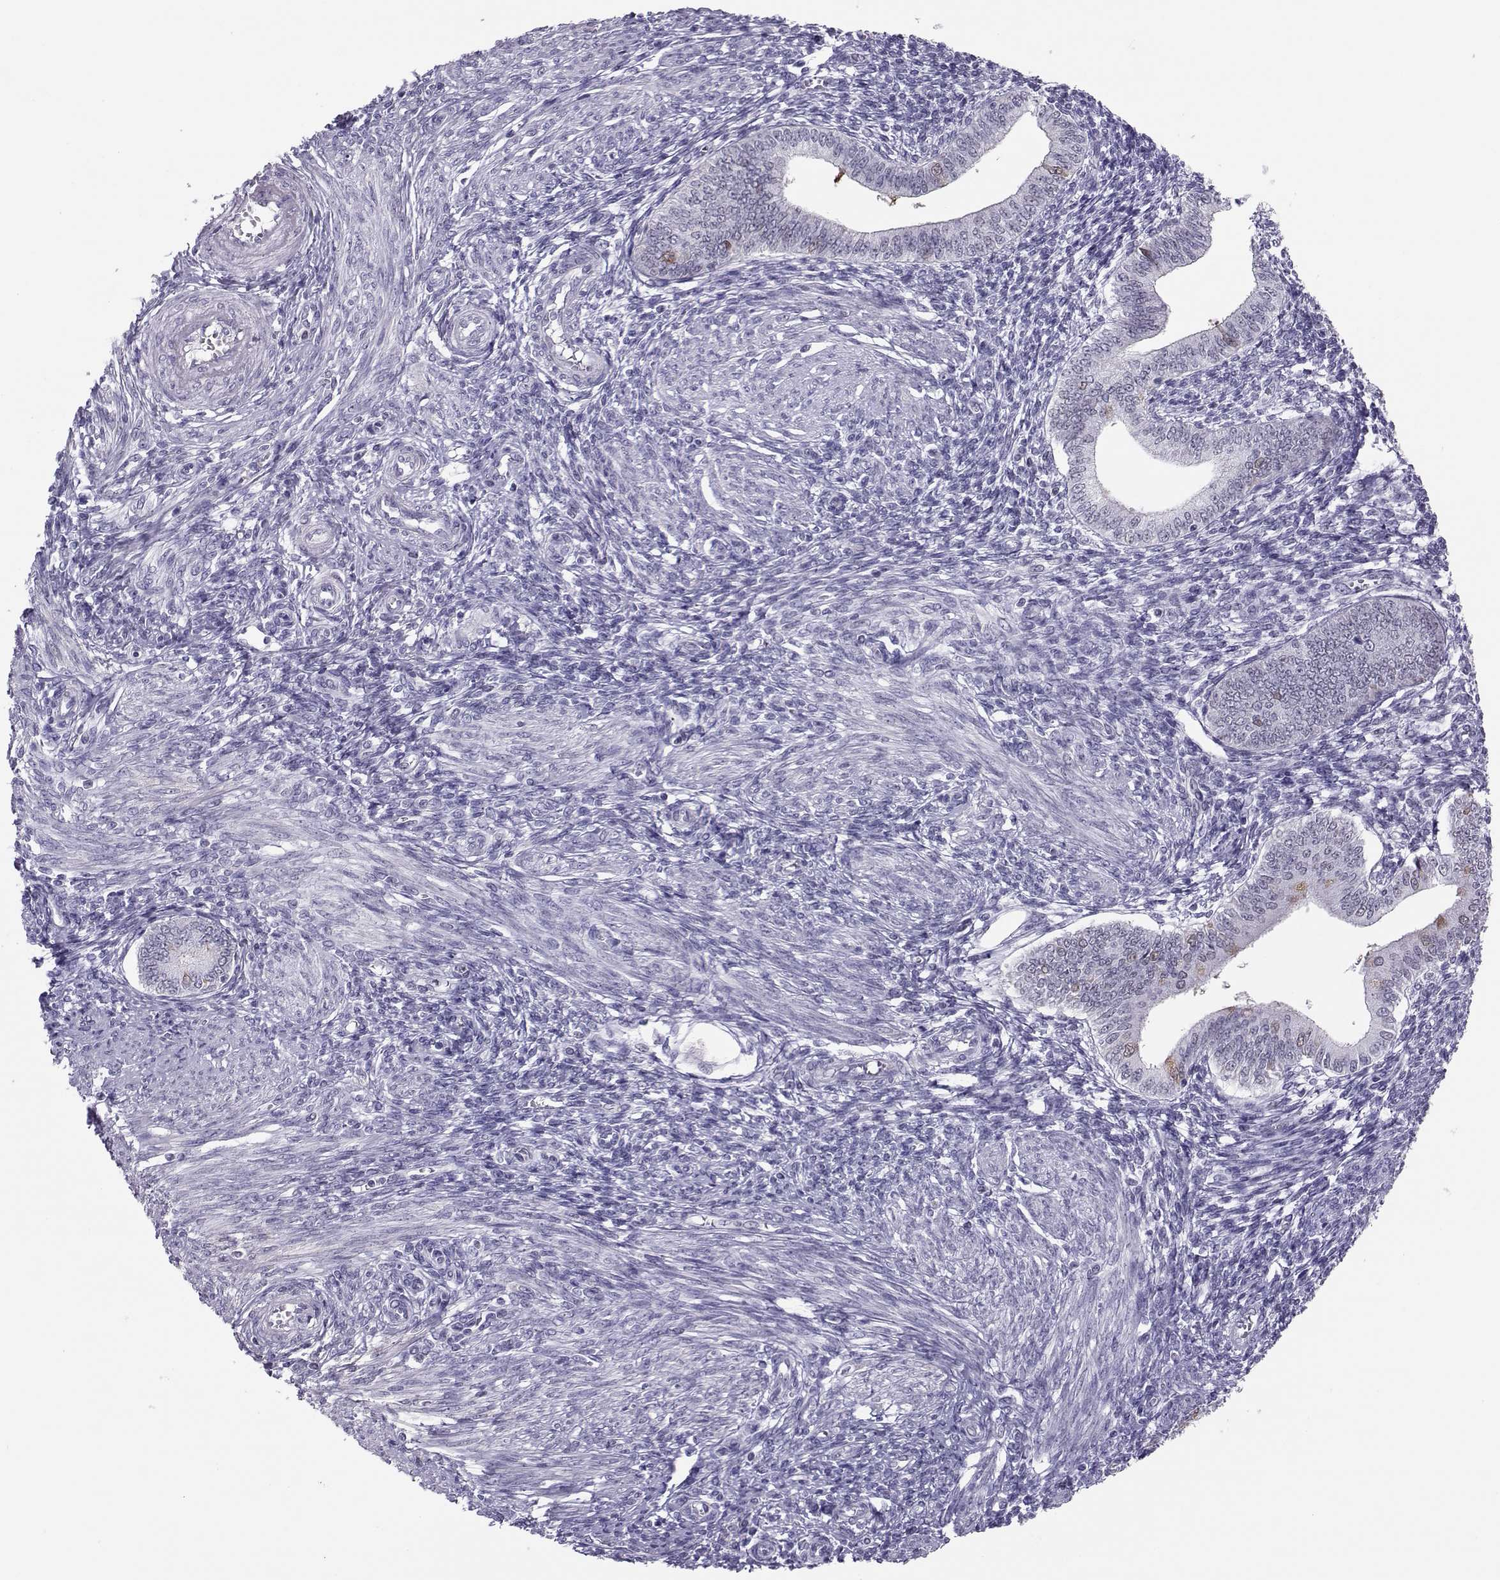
{"staining": {"intensity": "negative", "quantity": "none", "location": "none"}, "tissue": "endometrium", "cell_type": "Cells in endometrial stroma", "image_type": "normal", "snomed": [{"axis": "morphology", "description": "Normal tissue, NOS"}, {"axis": "topography", "description": "Endometrium"}], "caption": "DAB immunohistochemical staining of unremarkable endometrium exhibits no significant expression in cells in endometrial stroma. (Stains: DAB (3,3'-diaminobenzidine) immunohistochemistry (IHC) with hematoxylin counter stain, Microscopy: brightfield microscopy at high magnification).", "gene": "DNAAF1", "patient": {"sex": "female", "age": 42}}